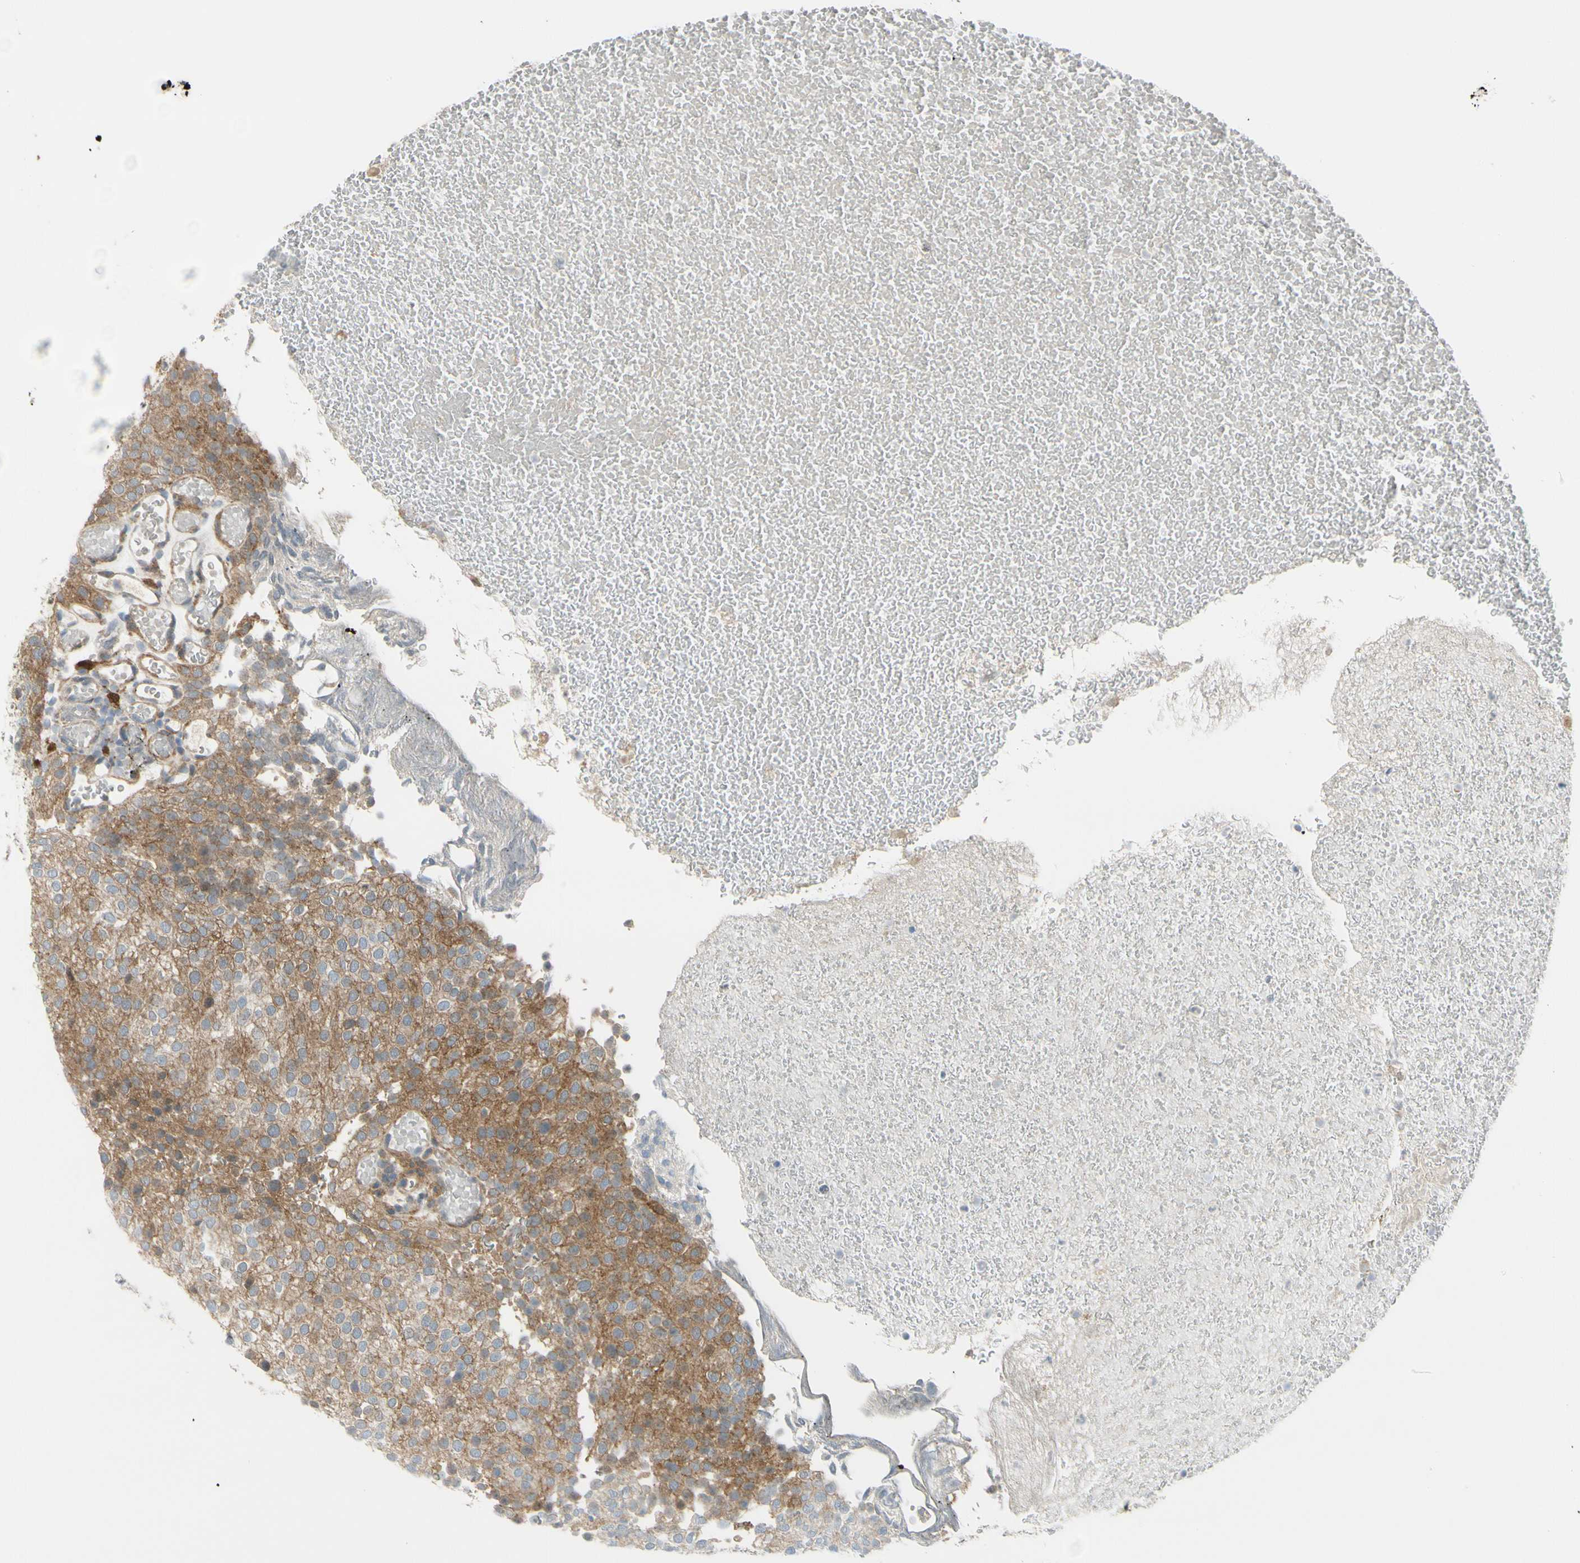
{"staining": {"intensity": "moderate", "quantity": "25%-75%", "location": "cytoplasmic/membranous"}, "tissue": "urothelial cancer", "cell_type": "Tumor cells", "image_type": "cancer", "snomed": [{"axis": "morphology", "description": "Urothelial carcinoma, Low grade"}, {"axis": "topography", "description": "Urinary bladder"}], "caption": "Brown immunohistochemical staining in human urothelial cancer displays moderate cytoplasmic/membranous staining in about 25%-75% of tumor cells. The staining was performed using DAB to visualize the protein expression in brown, while the nuclei were stained in blue with hematoxylin (Magnification: 20x).", "gene": "FHL2", "patient": {"sex": "male", "age": 78}}